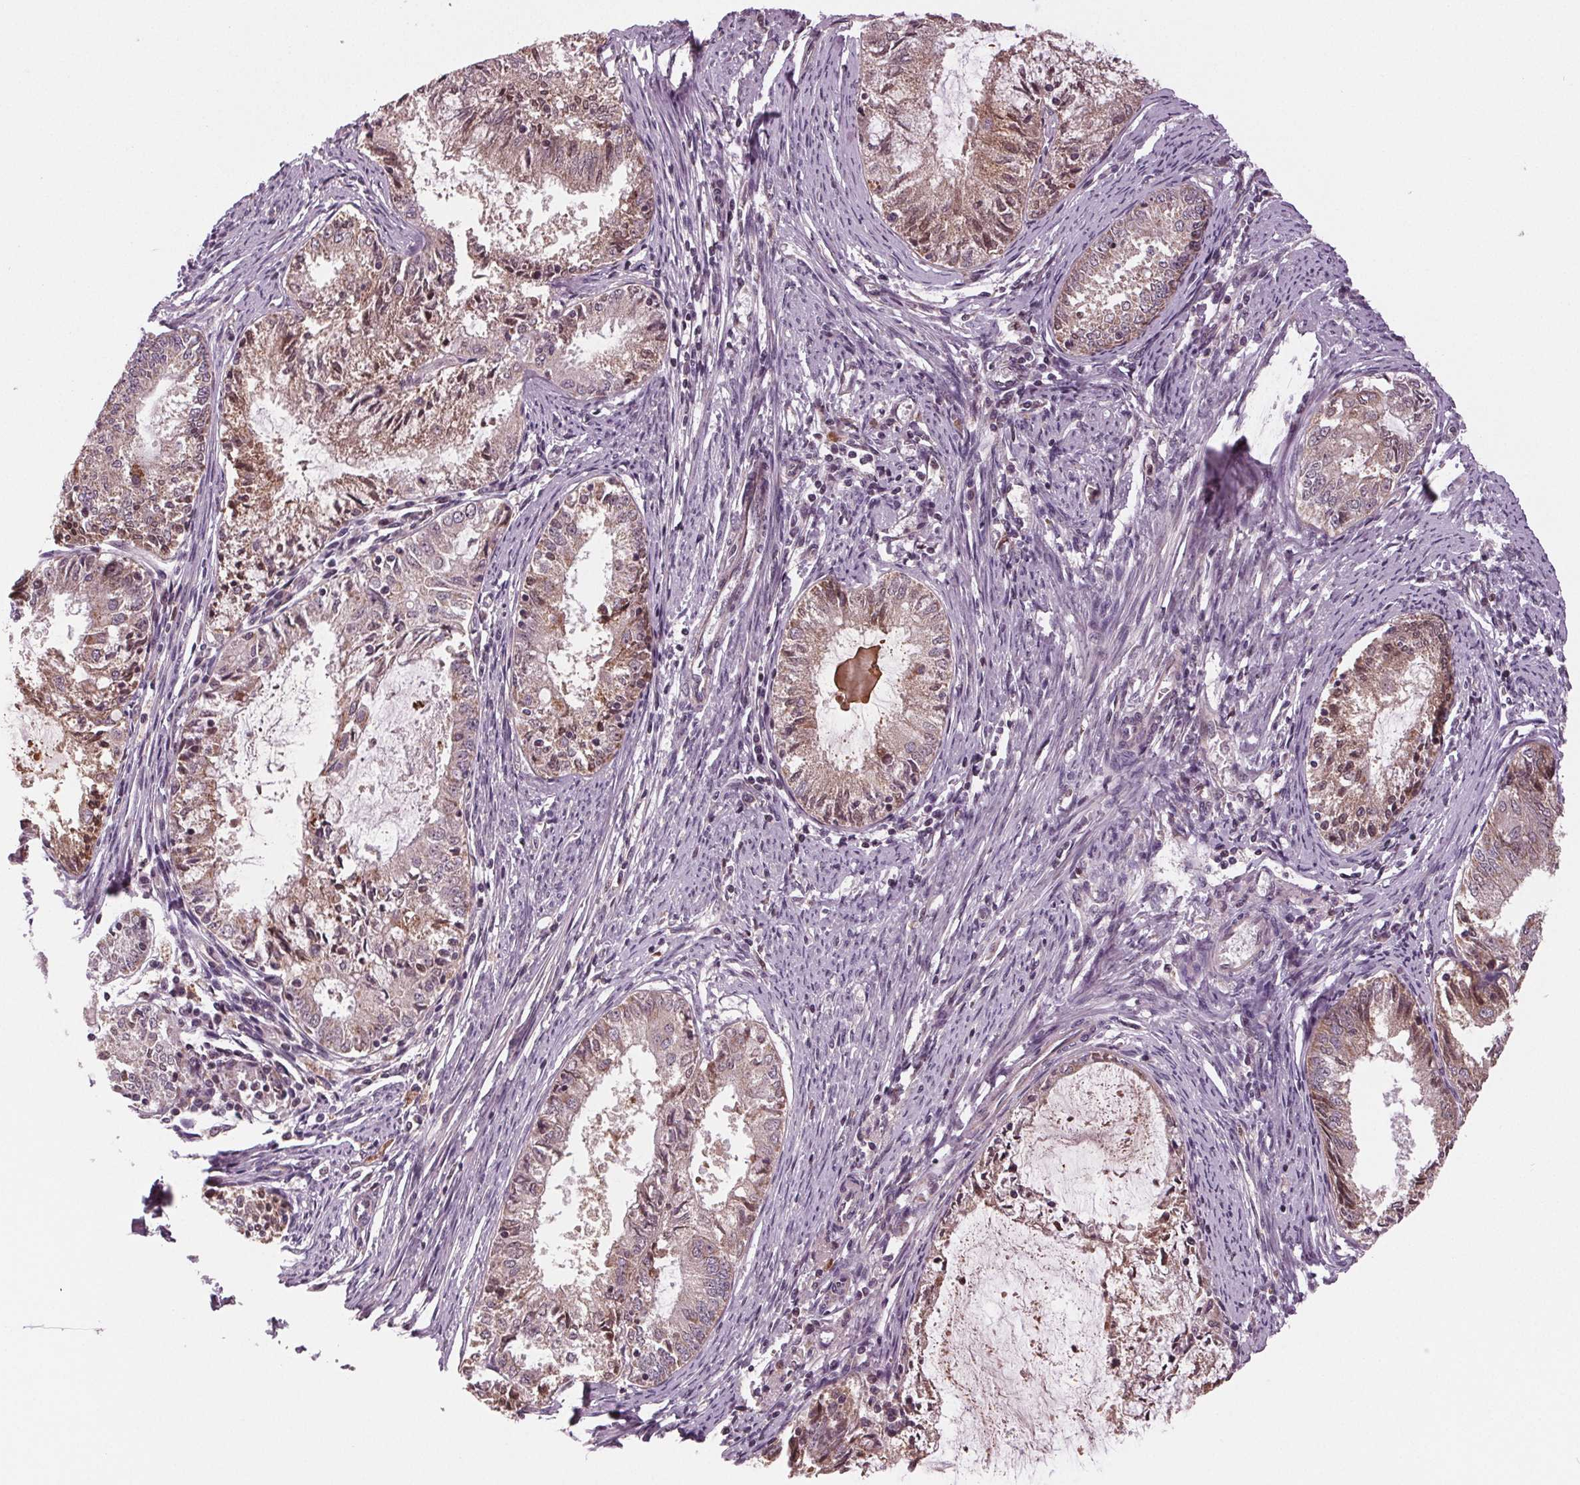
{"staining": {"intensity": "weak", "quantity": "25%-75%", "location": "cytoplasmic/membranous"}, "tissue": "endometrial cancer", "cell_type": "Tumor cells", "image_type": "cancer", "snomed": [{"axis": "morphology", "description": "Adenocarcinoma, NOS"}, {"axis": "topography", "description": "Endometrium"}], "caption": "Immunohistochemistry histopathology image of neoplastic tissue: endometrial adenocarcinoma stained using IHC shows low levels of weak protein expression localized specifically in the cytoplasmic/membranous of tumor cells, appearing as a cytoplasmic/membranous brown color.", "gene": "STAT3", "patient": {"sex": "female", "age": 57}}